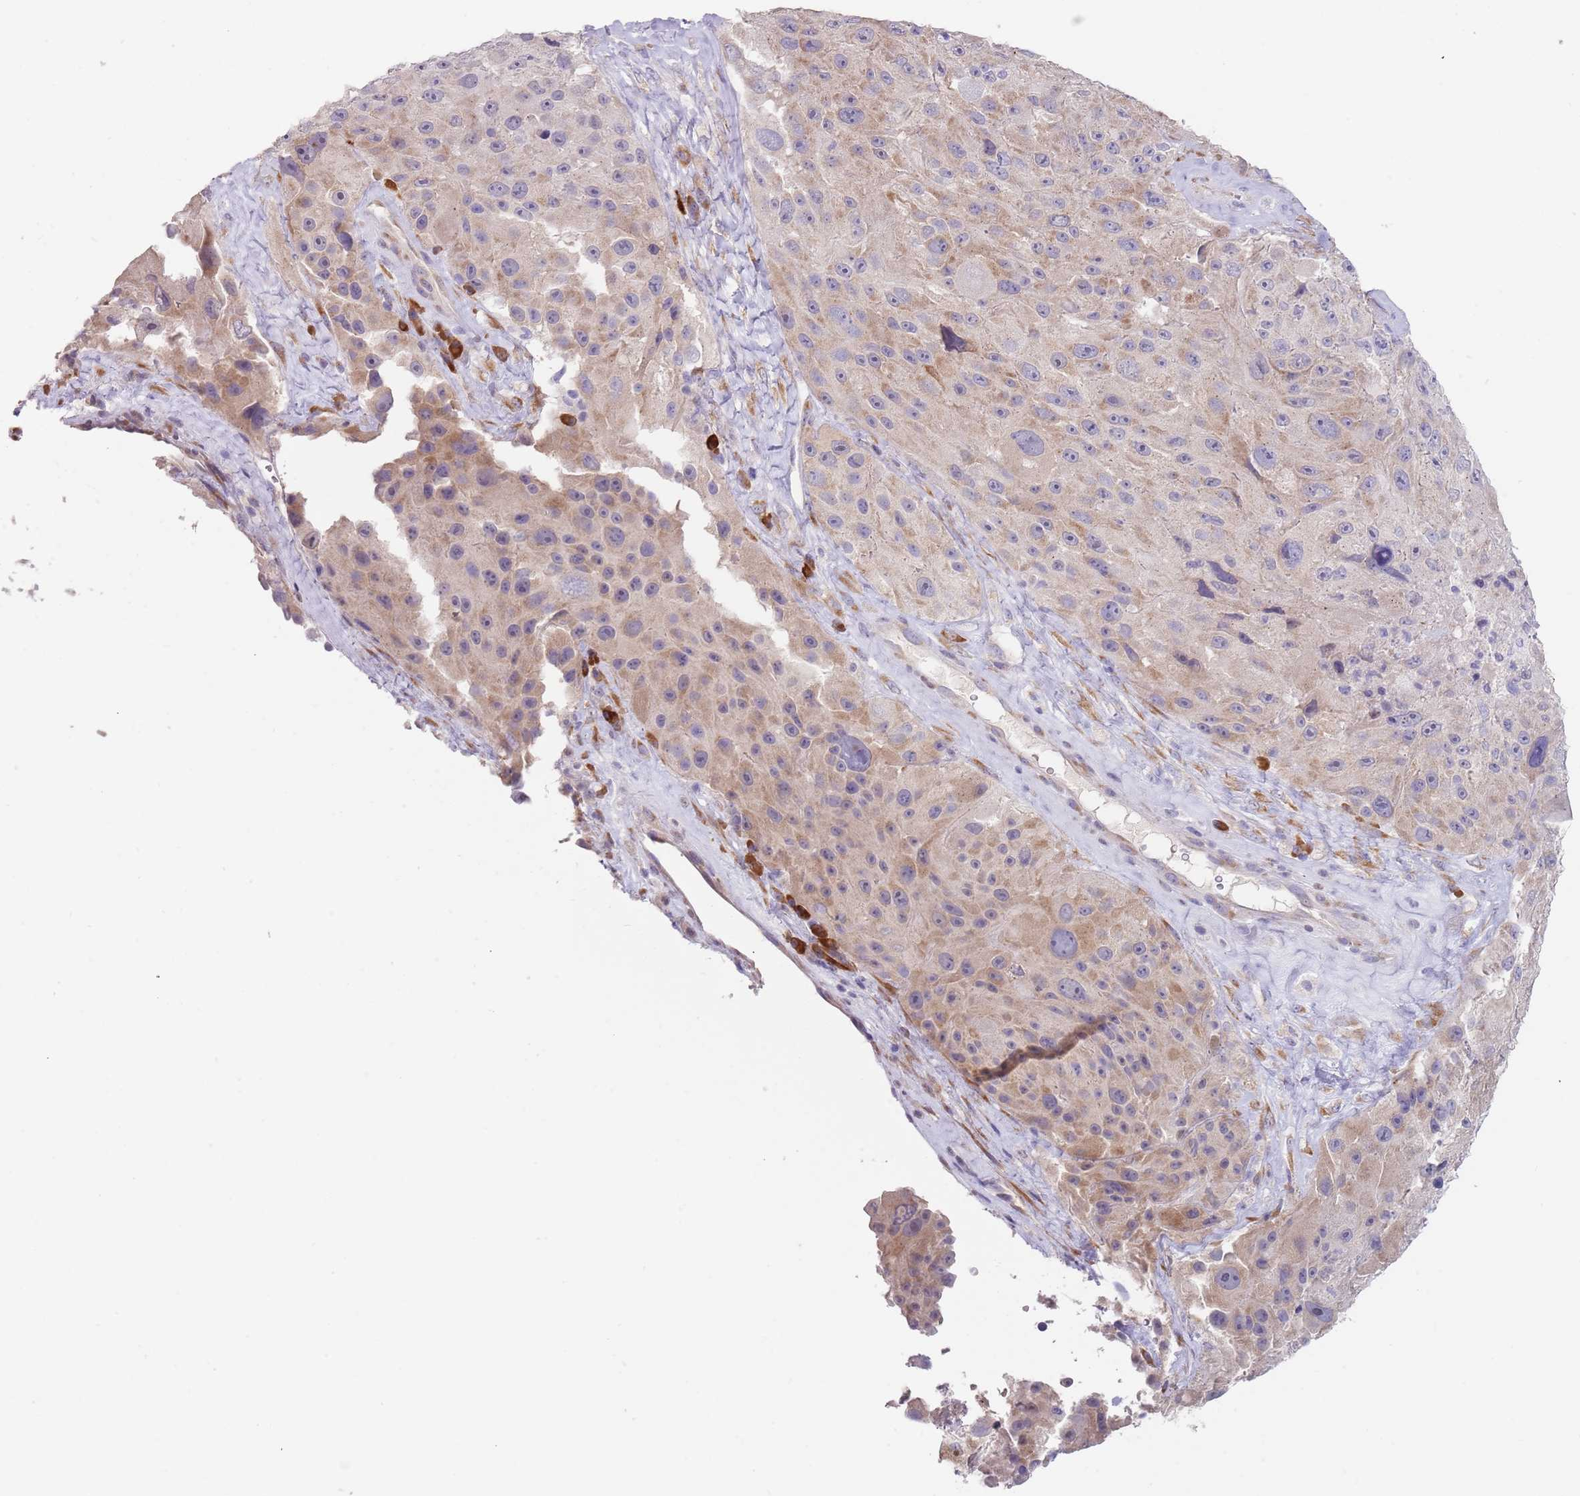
{"staining": {"intensity": "weak", "quantity": ">75%", "location": "cytoplasmic/membranous"}, "tissue": "melanoma", "cell_type": "Tumor cells", "image_type": "cancer", "snomed": [{"axis": "morphology", "description": "Malignant melanoma, Metastatic site"}, {"axis": "topography", "description": "Lymph node"}], "caption": "This is a histology image of immunohistochemistry staining of melanoma, which shows weak positivity in the cytoplasmic/membranous of tumor cells.", "gene": "TNRC6C", "patient": {"sex": "male", "age": 62}}